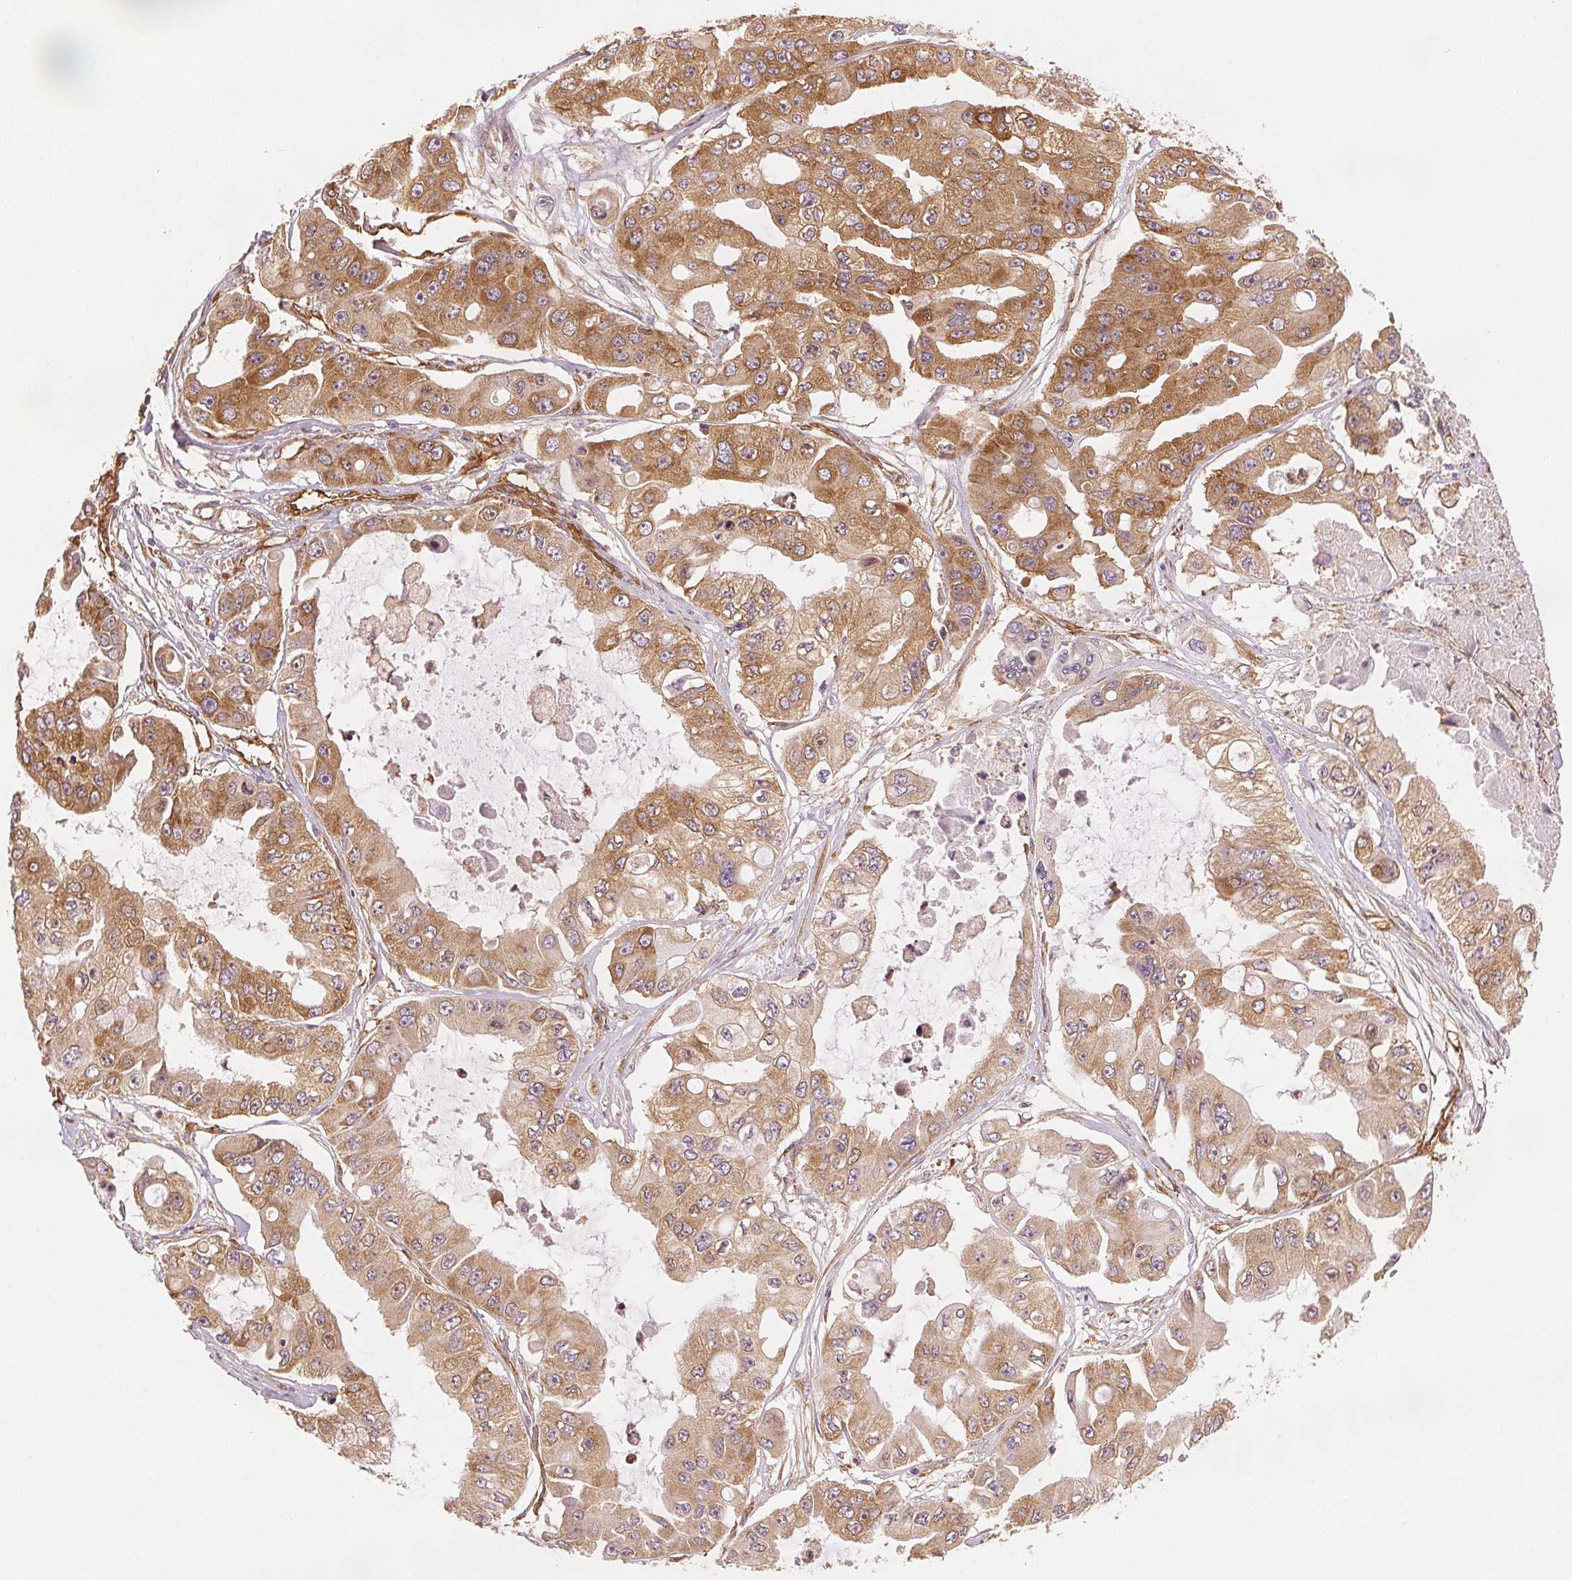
{"staining": {"intensity": "moderate", "quantity": ">75%", "location": "cytoplasmic/membranous"}, "tissue": "ovarian cancer", "cell_type": "Tumor cells", "image_type": "cancer", "snomed": [{"axis": "morphology", "description": "Cystadenocarcinoma, serous, NOS"}, {"axis": "topography", "description": "Ovary"}], "caption": "The photomicrograph shows immunohistochemical staining of ovarian cancer. There is moderate cytoplasmic/membranous staining is appreciated in approximately >75% of tumor cells.", "gene": "DIAPH2", "patient": {"sex": "female", "age": 56}}